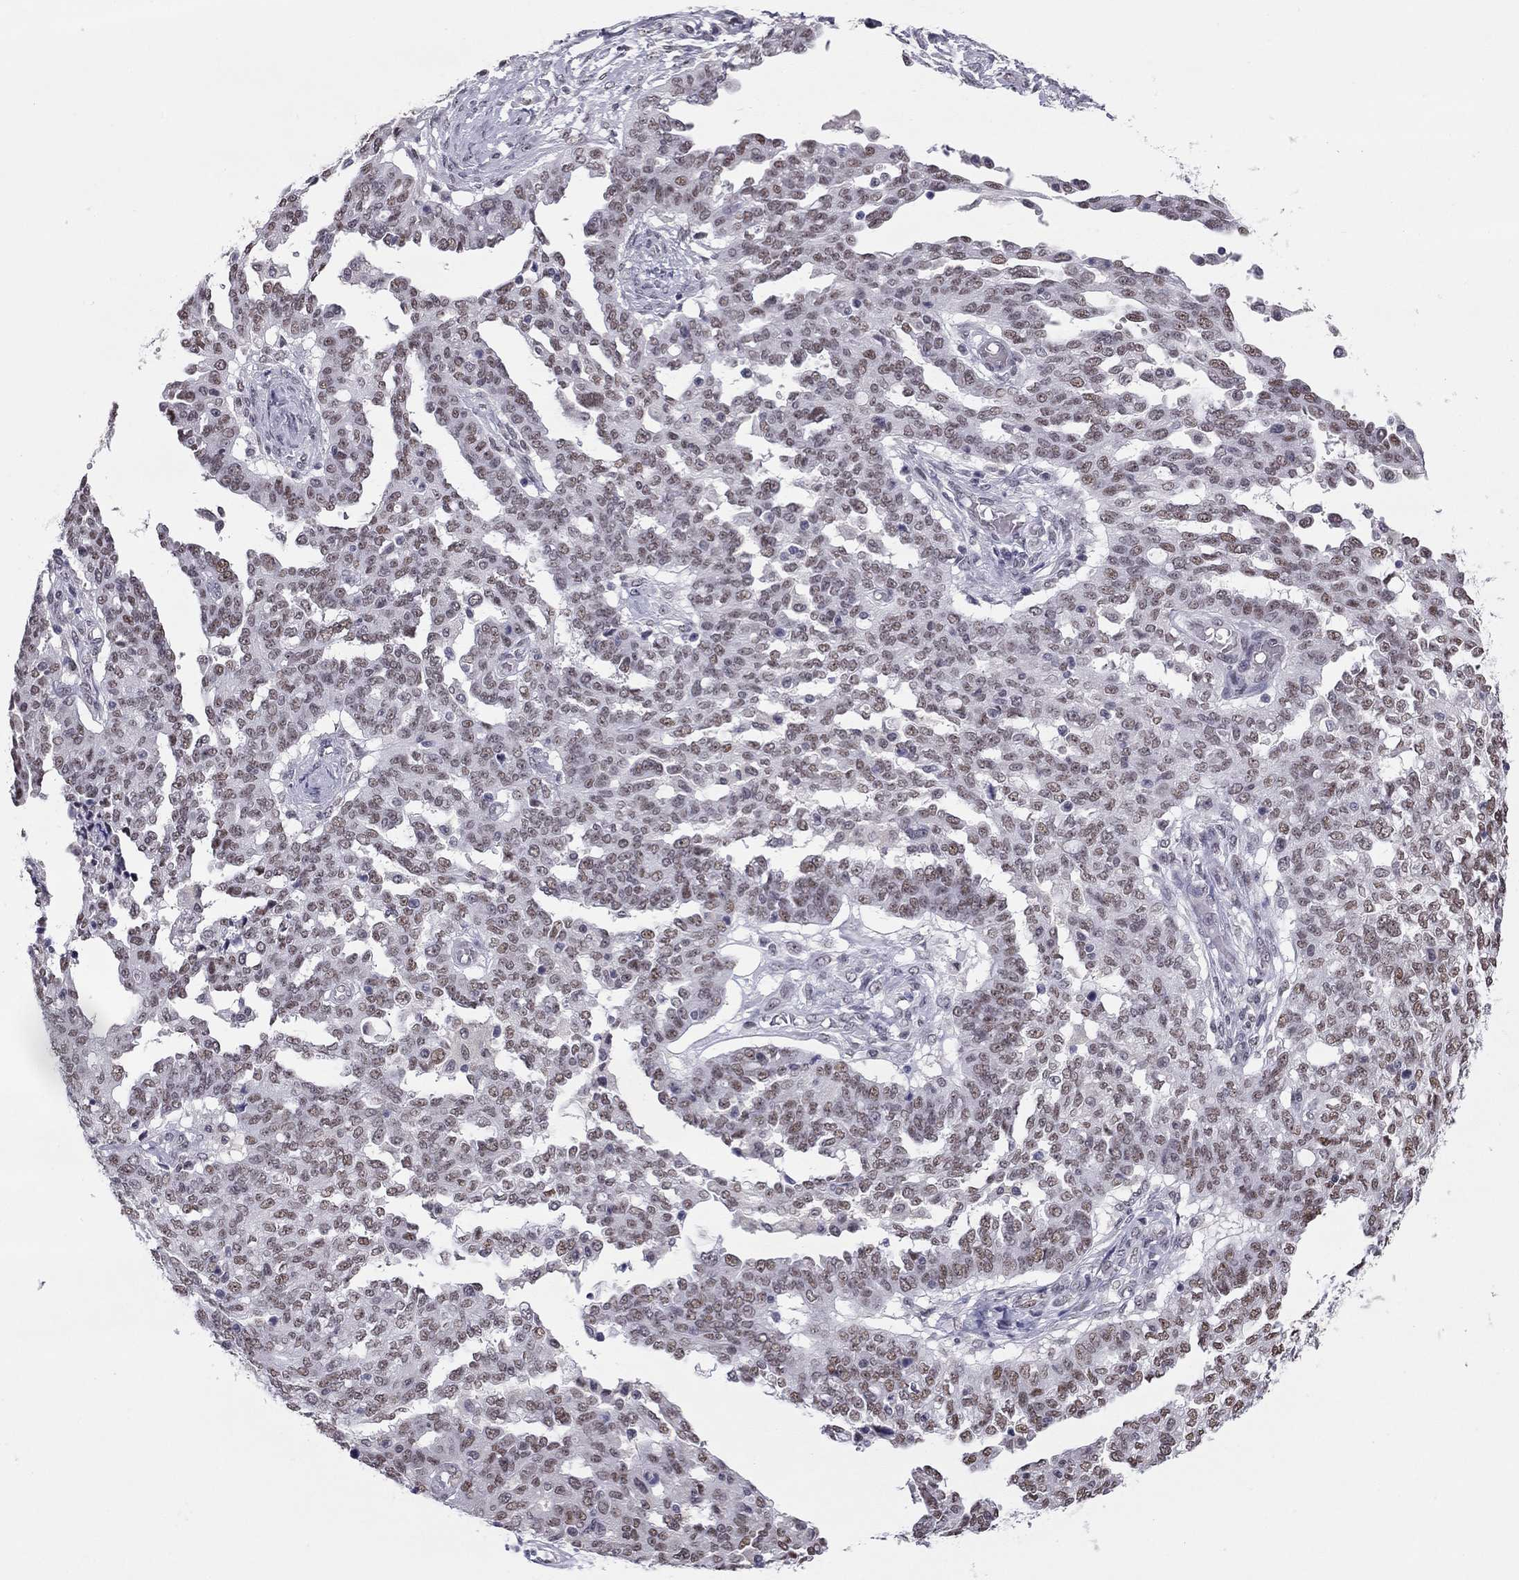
{"staining": {"intensity": "weak", "quantity": ">75%", "location": "nuclear"}, "tissue": "ovarian cancer", "cell_type": "Tumor cells", "image_type": "cancer", "snomed": [{"axis": "morphology", "description": "Cystadenocarcinoma, serous, NOS"}, {"axis": "topography", "description": "Ovary"}], "caption": "High-magnification brightfield microscopy of ovarian serous cystadenocarcinoma stained with DAB (3,3'-diaminobenzidine) (brown) and counterstained with hematoxylin (blue). tumor cells exhibit weak nuclear staining is identified in about>75% of cells.", "gene": "DOT1L", "patient": {"sex": "female", "age": 67}}